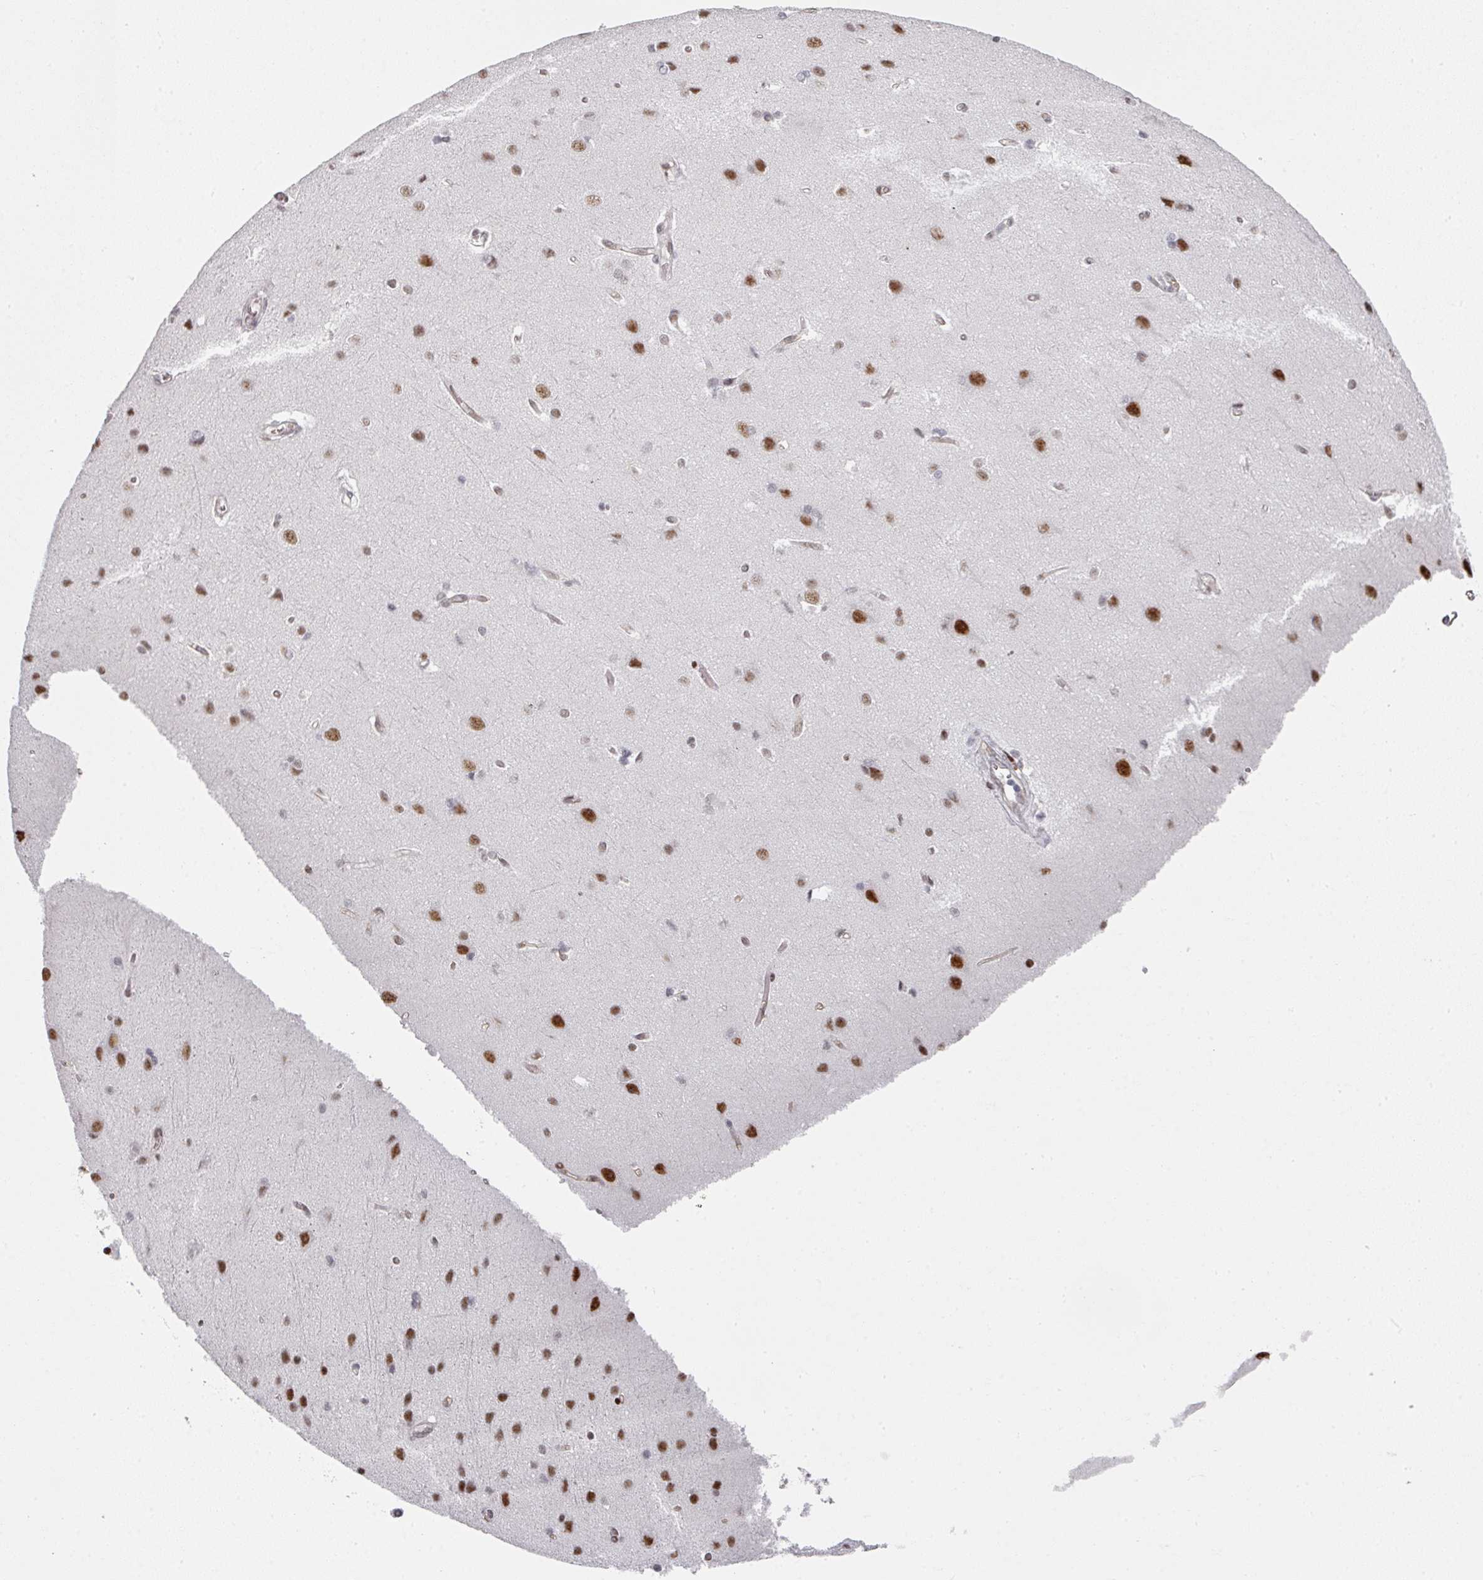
{"staining": {"intensity": "weak", "quantity": ">75%", "location": "nuclear"}, "tissue": "cerebral cortex", "cell_type": "Endothelial cells", "image_type": "normal", "snomed": [{"axis": "morphology", "description": "Normal tissue, NOS"}, {"axis": "topography", "description": "Cerebral cortex"}], "caption": "Endothelial cells show low levels of weak nuclear staining in about >75% of cells in unremarkable human cerebral cortex.", "gene": "SF3B5", "patient": {"sex": "male", "age": 37}}